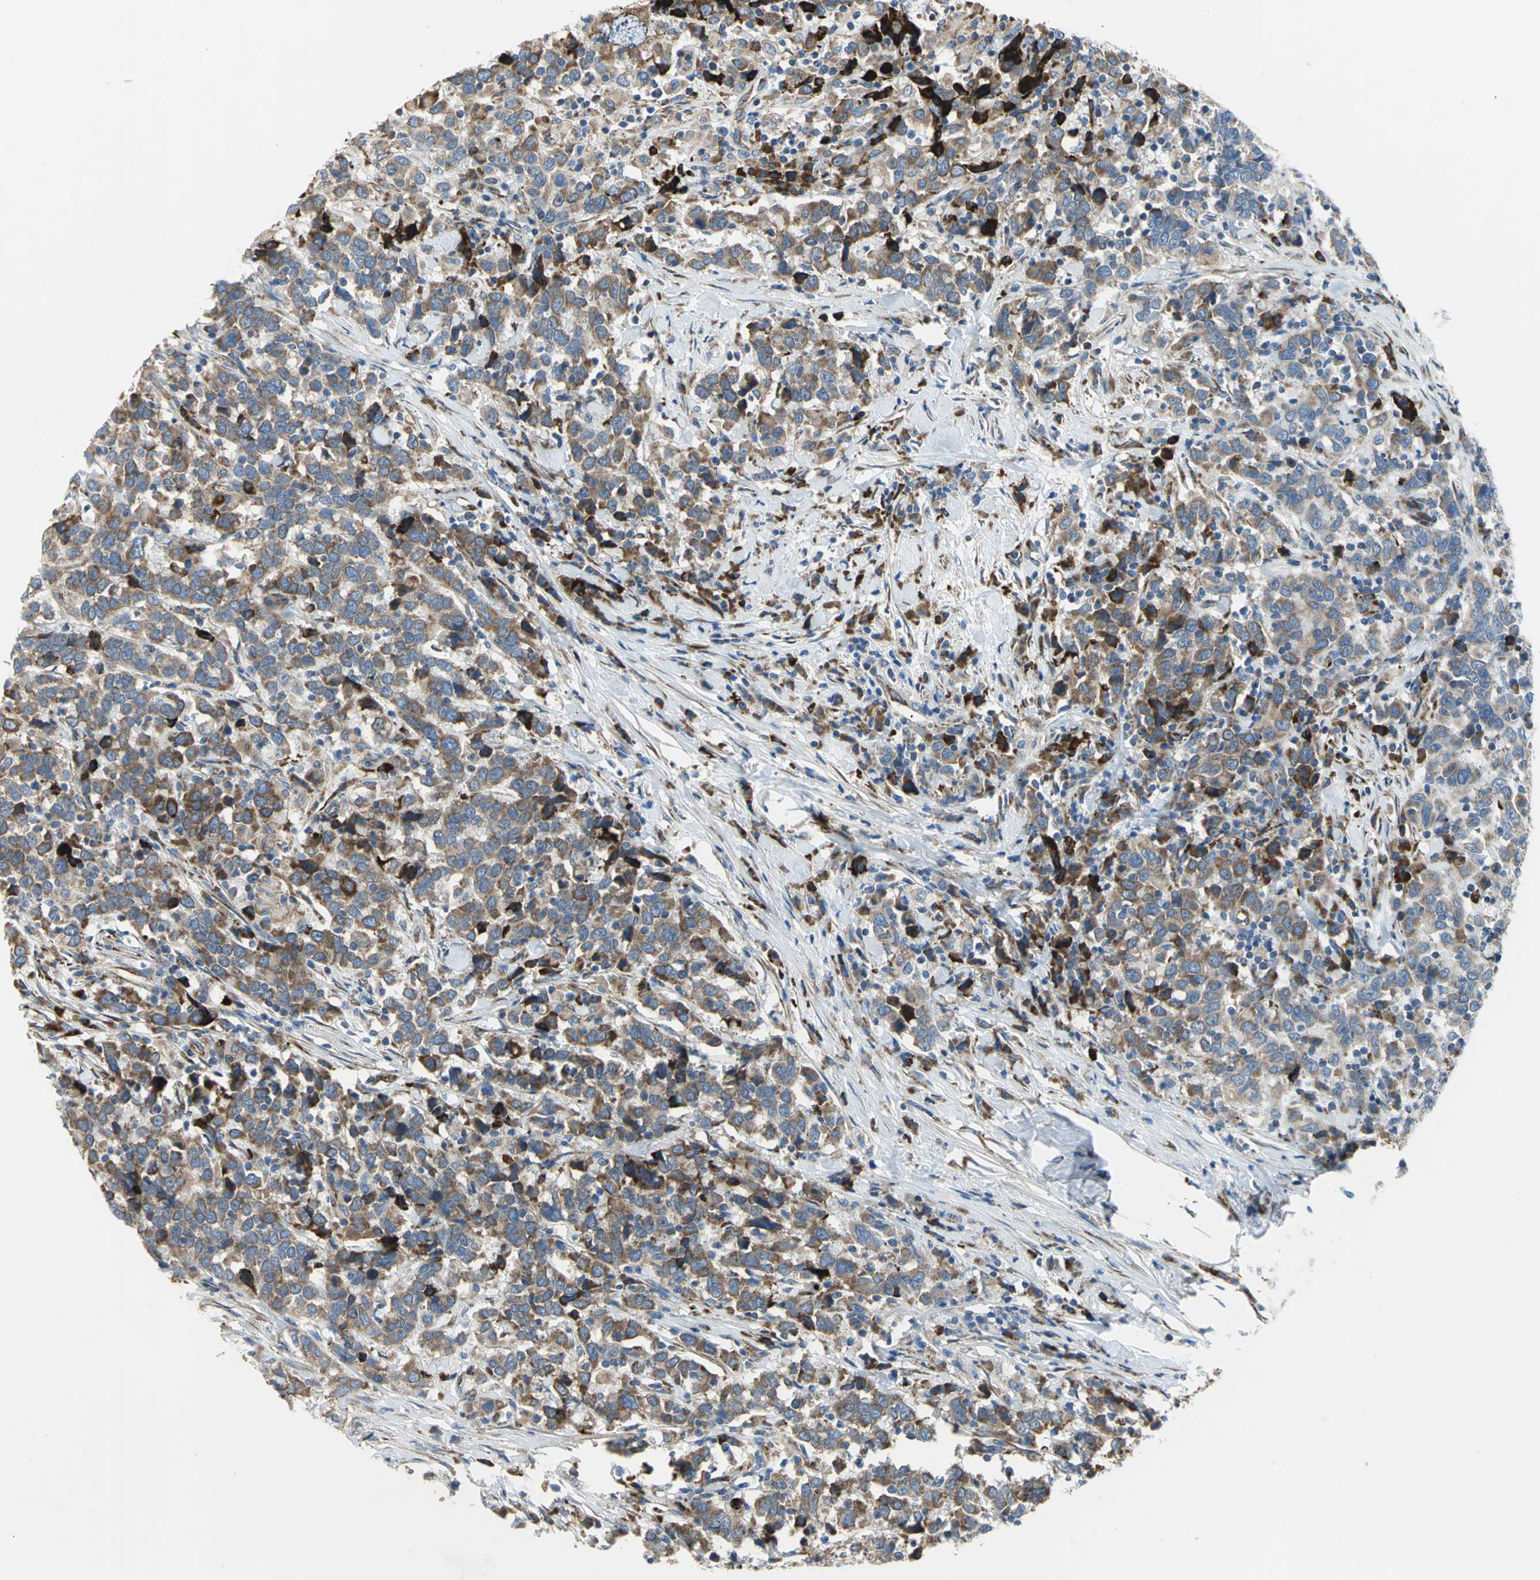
{"staining": {"intensity": "strong", "quantity": ">75%", "location": "cytoplasmic/membranous"}, "tissue": "urothelial cancer", "cell_type": "Tumor cells", "image_type": "cancer", "snomed": [{"axis": "morphology", "description": "Urothelial carcinoma, High grade"}, {"axis": "topography", "description": "Urinary bladder"}], "caption": "A micrograph showing strong cytoplasmic/membranous expression in about >75% of tumor cells in urothelial cancer, as visualized by brown immunohistochemical staining.", "gene": "TULP4", "patient": {"sex": "male", "age": 61}}